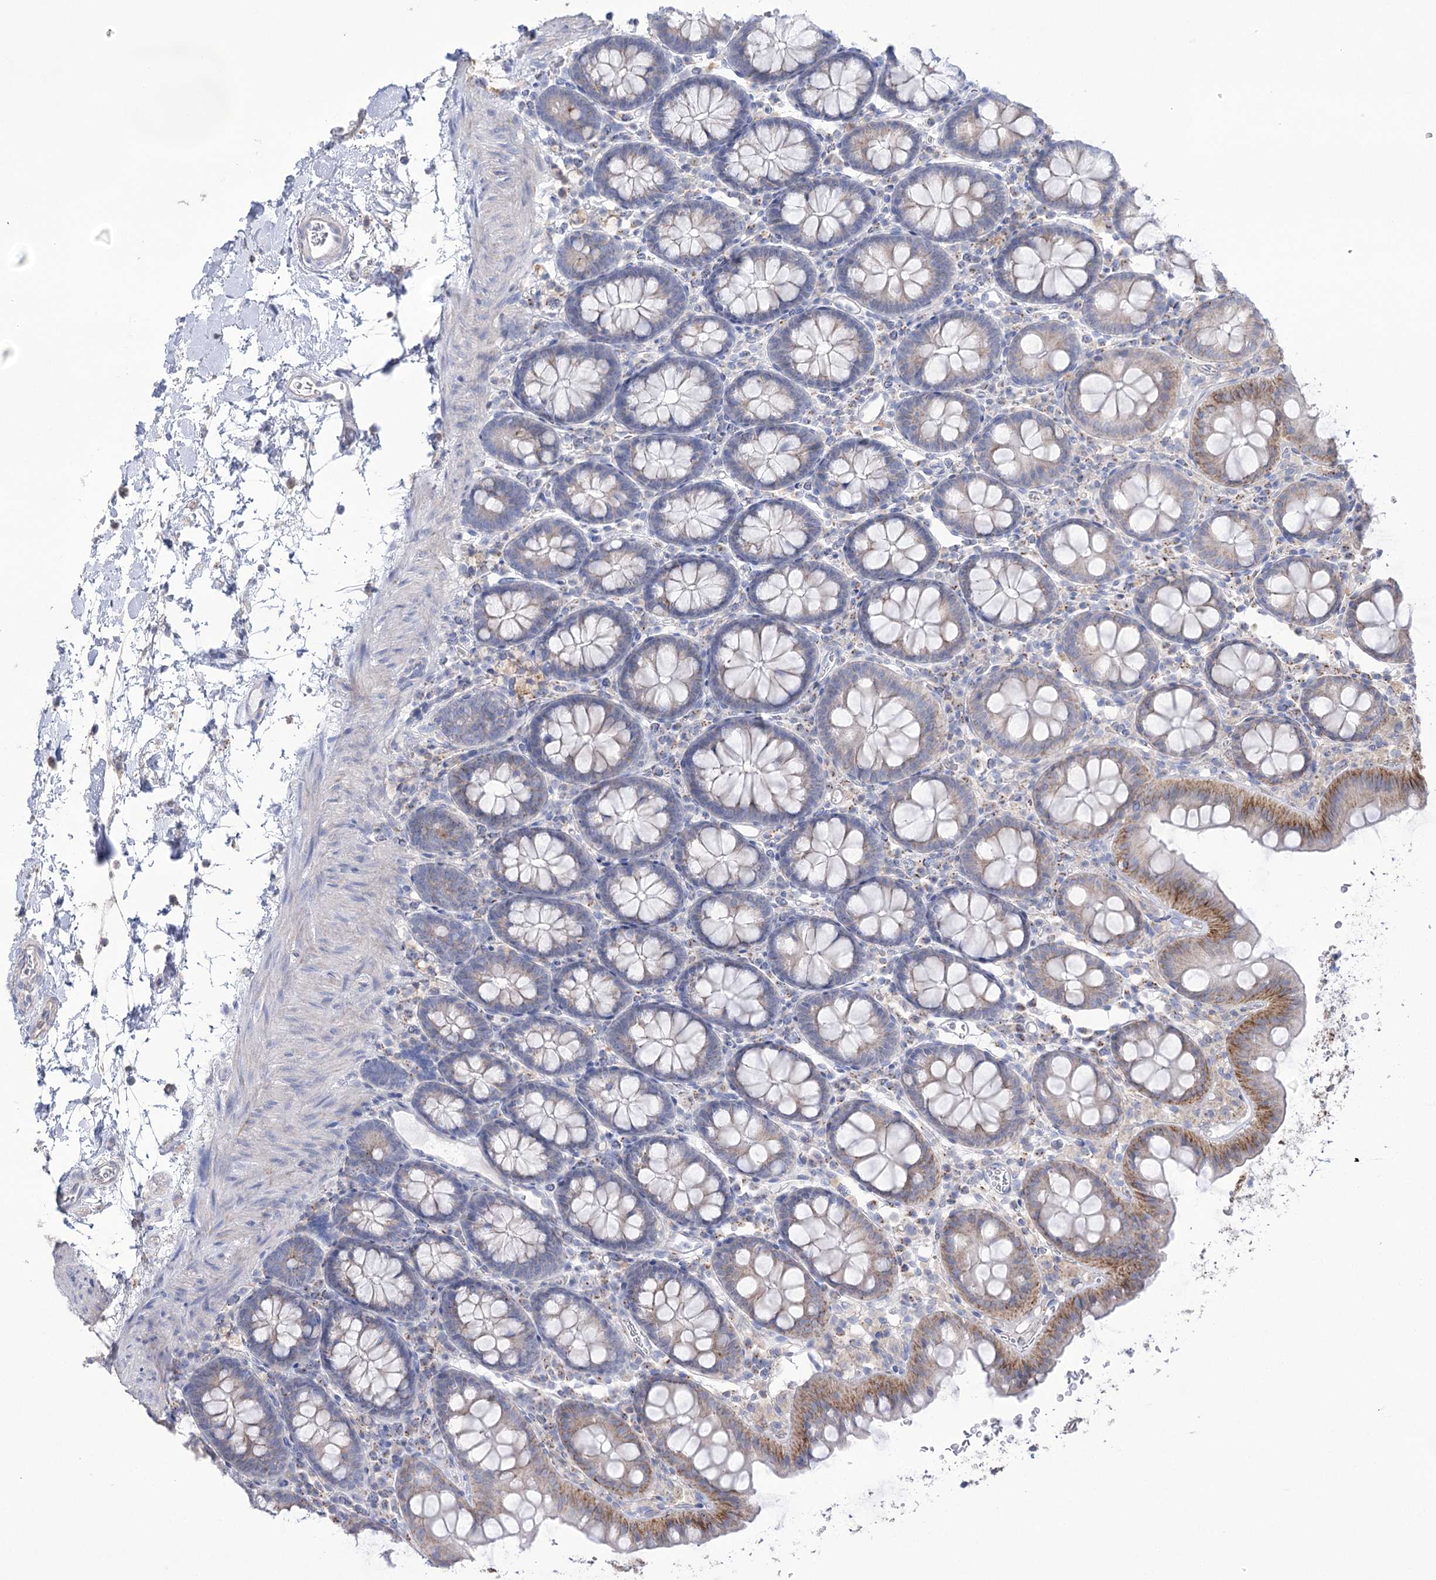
{"staining": {"intensity": "negative", "quantity": "none", "location": "none"}, "tissue": "colon", "cell_type": "Endothelial cells", "image_type": "normal", "snomed": [{"axis": "morphology", "description": "Normal tissue, NOS"}, {"axis": "topography", "description": "Colon"}], "caption": "This is a image of IHC staining of benign colon, which shows no expression in endothelial cells.", "gene": "FAM216A", "patient": {"sex": "male", "age": 75}}